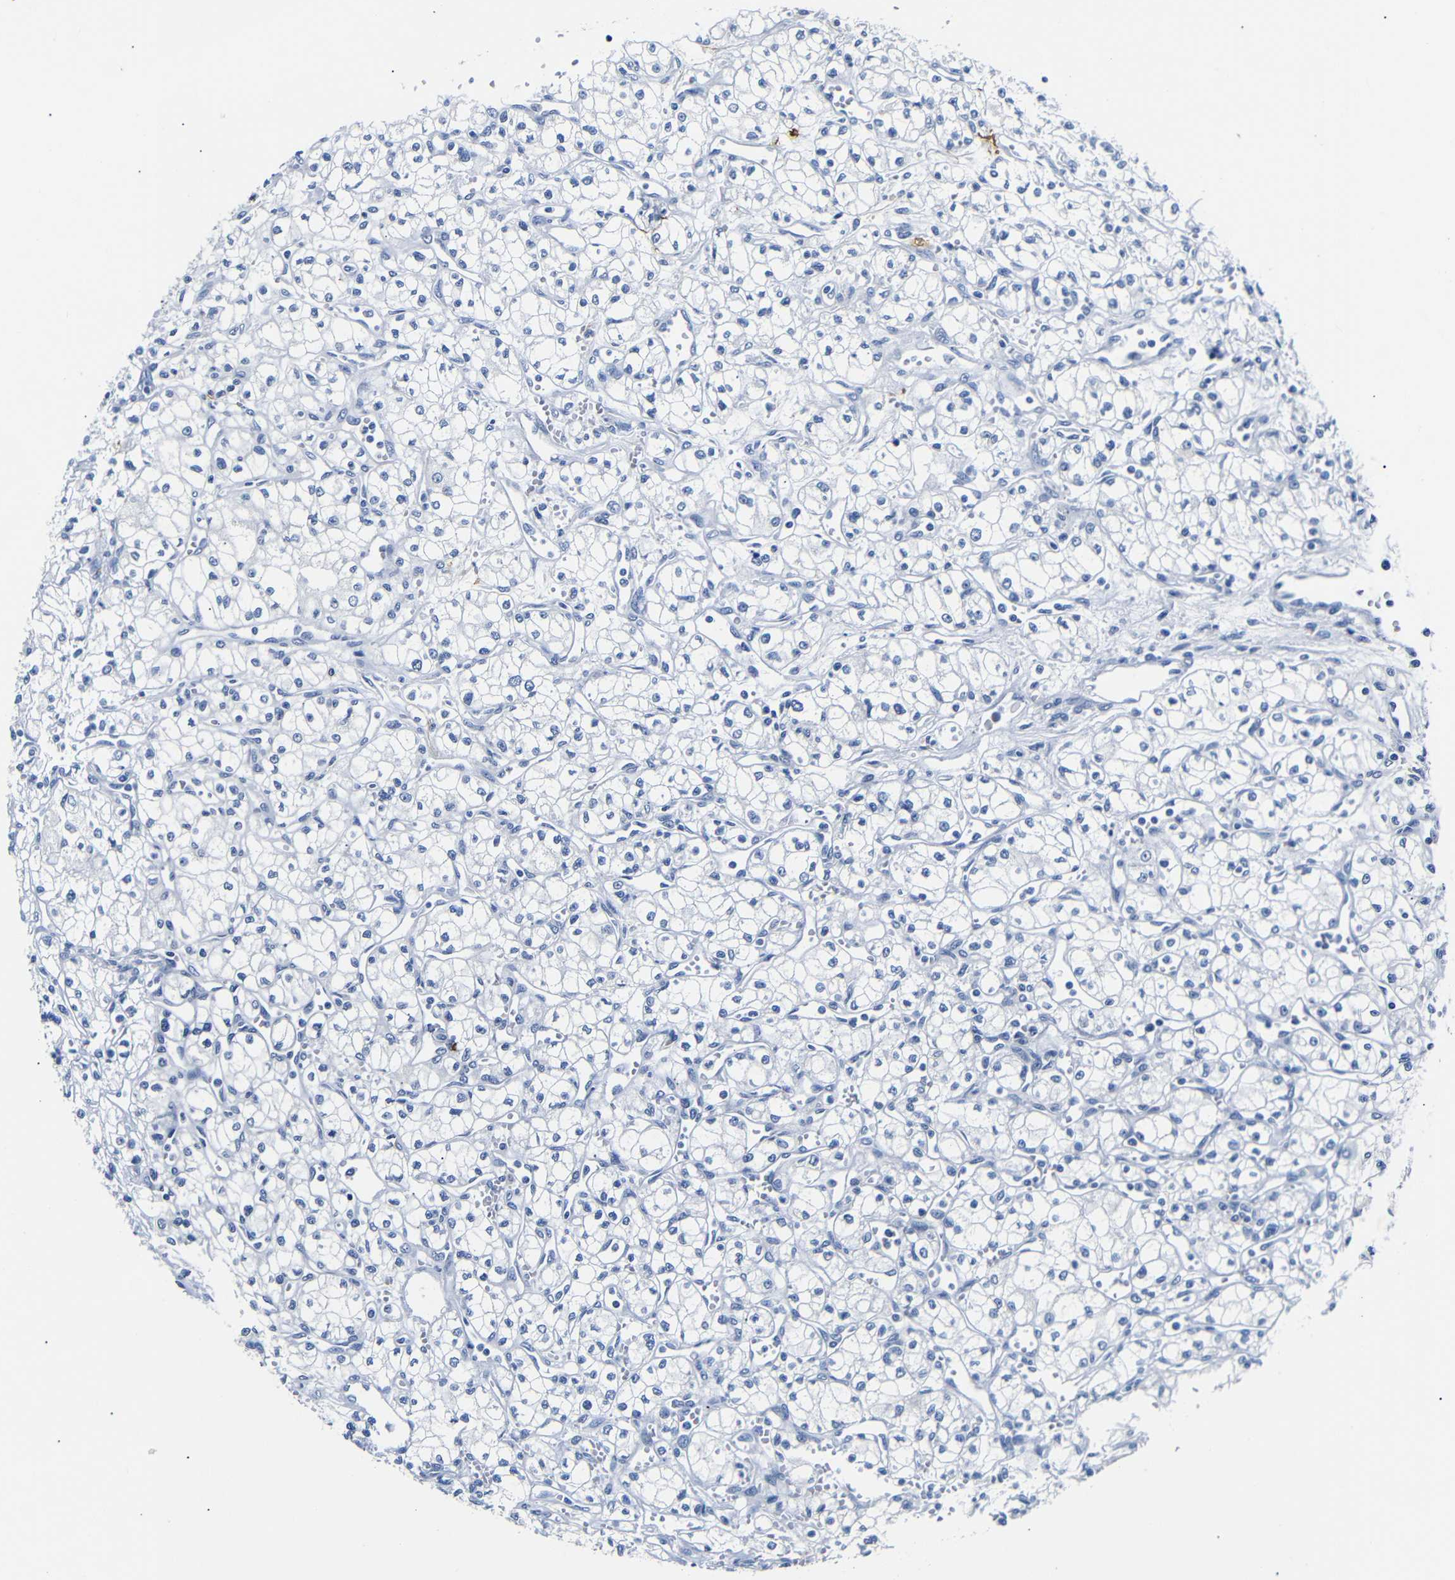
{"staining": {"intensity": "negative", "quantity": "none", "location": "none"}, "tissue": "renal cancer", "cell_type": "Tumor cells", "image_type": "cancer", "snomed": [{"axis": "morphology", "description": "Normal tissue, NOS"}, {"axis": "morphology", "description": "Adenocarcinoma, NOS"}, {"axis": "topography", "description": "Kidney"}], "caption": "DAB immunohistochemical staining of human renal cancer reveals no significant expression in tumor cells.", "gene": "GAP43", "patient": {"sex": "male", "age": 59}}